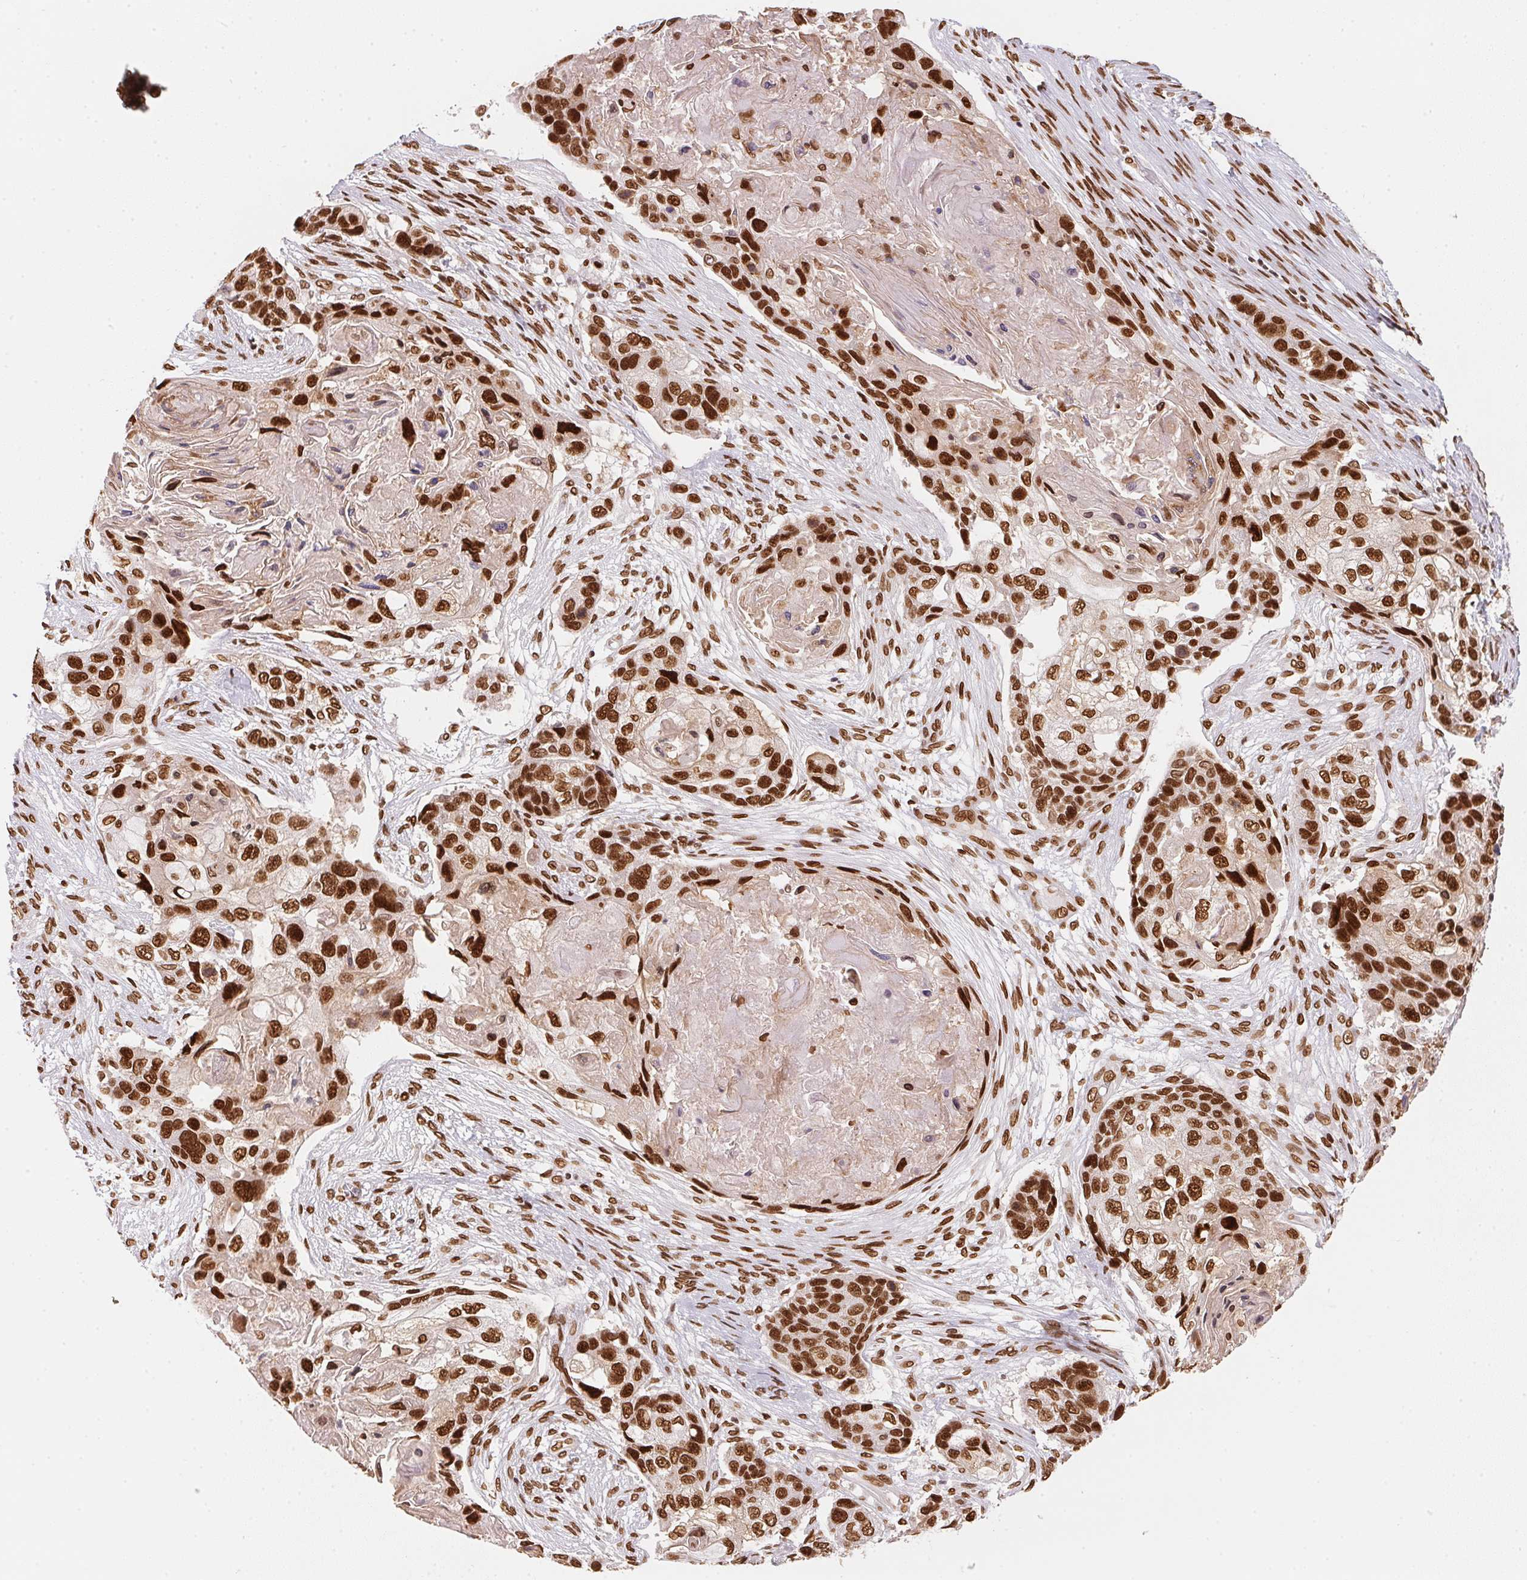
{"staining": {"intensity": "strong", "quantity": ">75%", "location": "nuclear"}, "tissue": "lung cancer", "cell_type": "Tumor cells", "image_type": "cancer", "snomed": [{"axis": "morphology", "description": "Squamous cell carcinoma, NOS"}, {"axis": "topography", "description": "Lung"}], "caption": "Strong nuclear protein expression is appreciated in approximately >75% of tumor cells in lung cancer (squamous cell carcinoma).", "gene": "SAP30BP", "patient": {"sex": "male", "age": 69}}